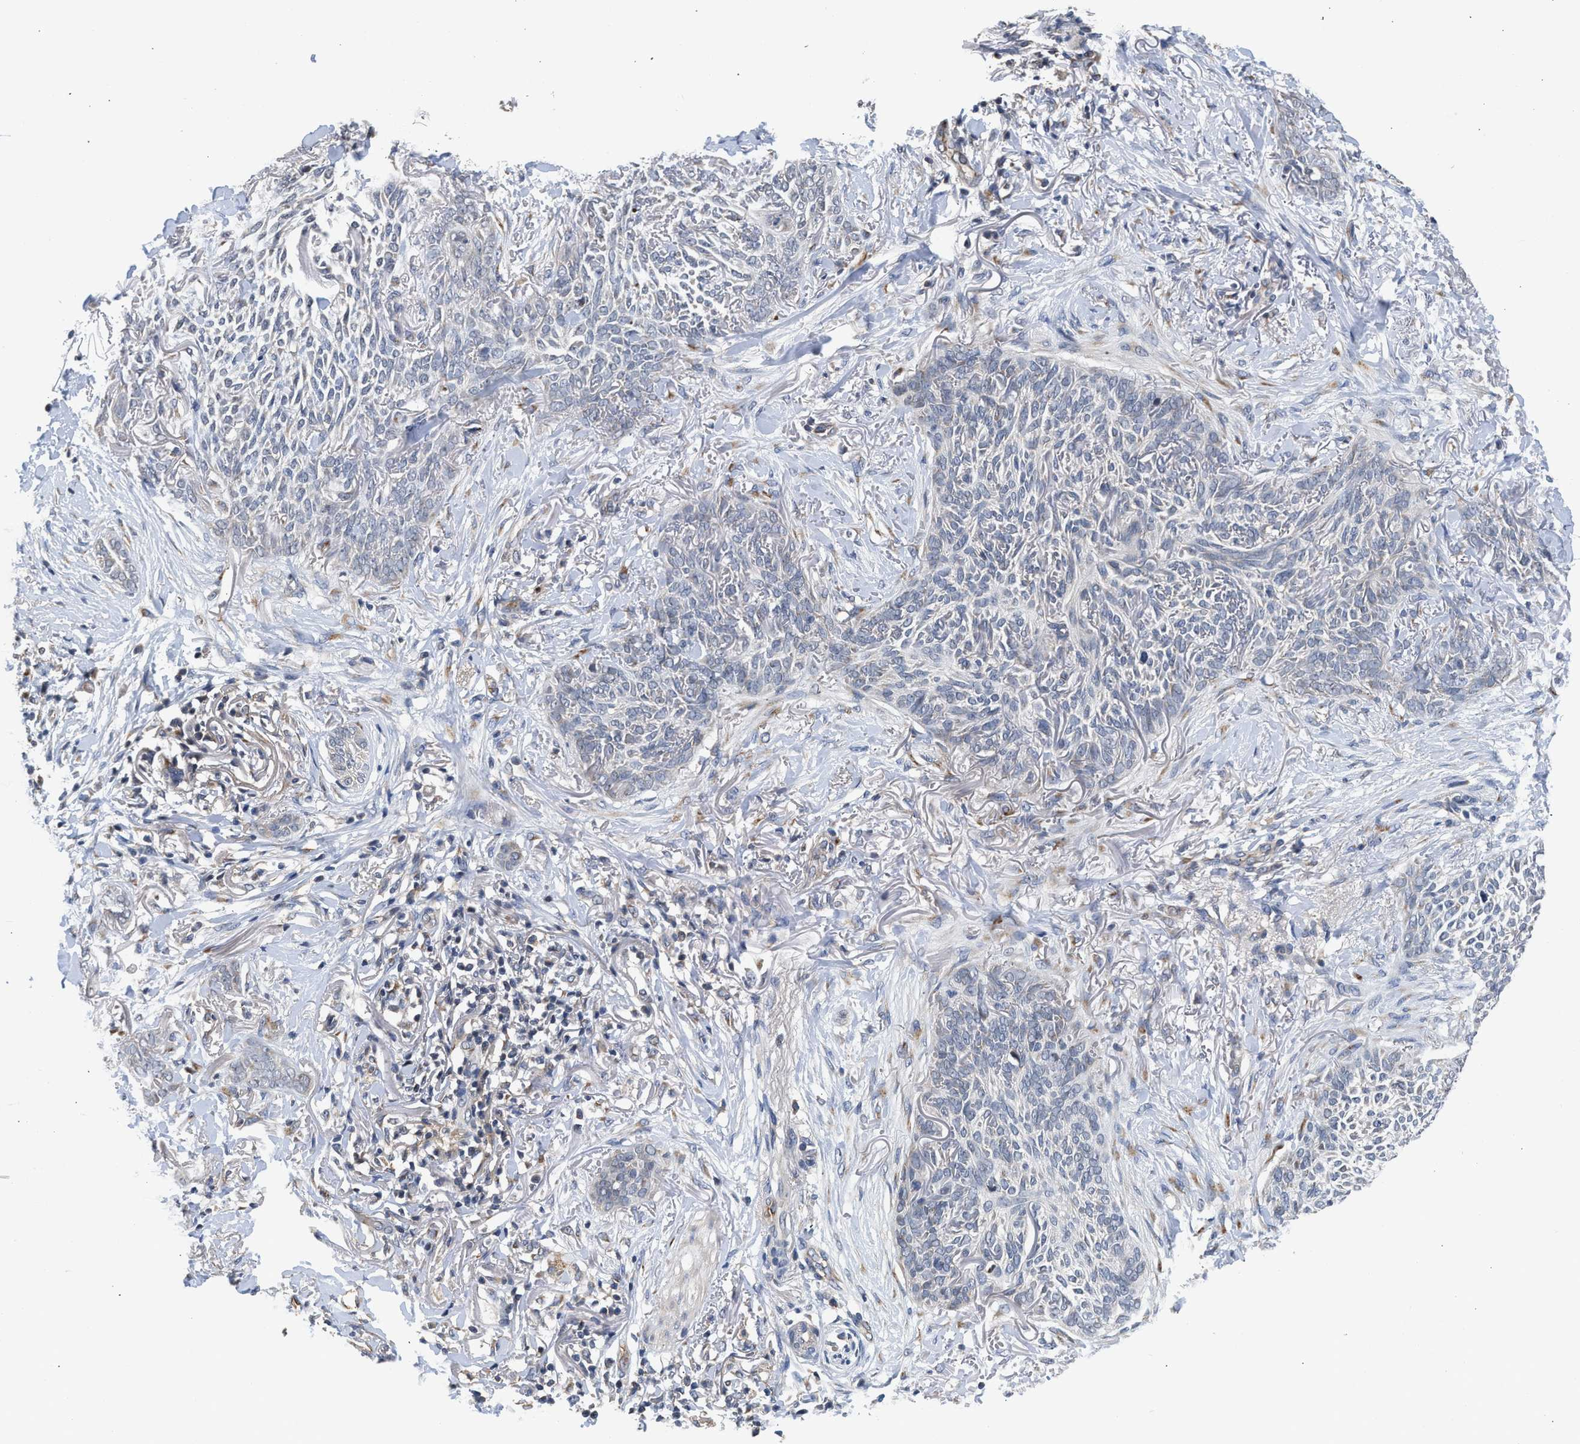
{"staining": {"intensity": "negative", "quantity": "none", "location": "none"}, "tissue": "skin cancer", "cell_type": "Tumor cells", "image_type": "cancer", "snomed": [{"axis": "morphology", "description": "Basal cell carcinoma"}, {"axis": "topography", "description": "Skin"}], "caption": "Skin cancer was stained to show a protein in brown. There is no significant positivity in tumor cells. Nuclei are stained in blue.", "gene": "PIM1", "patient": {"sex": "female", "age": 84}}